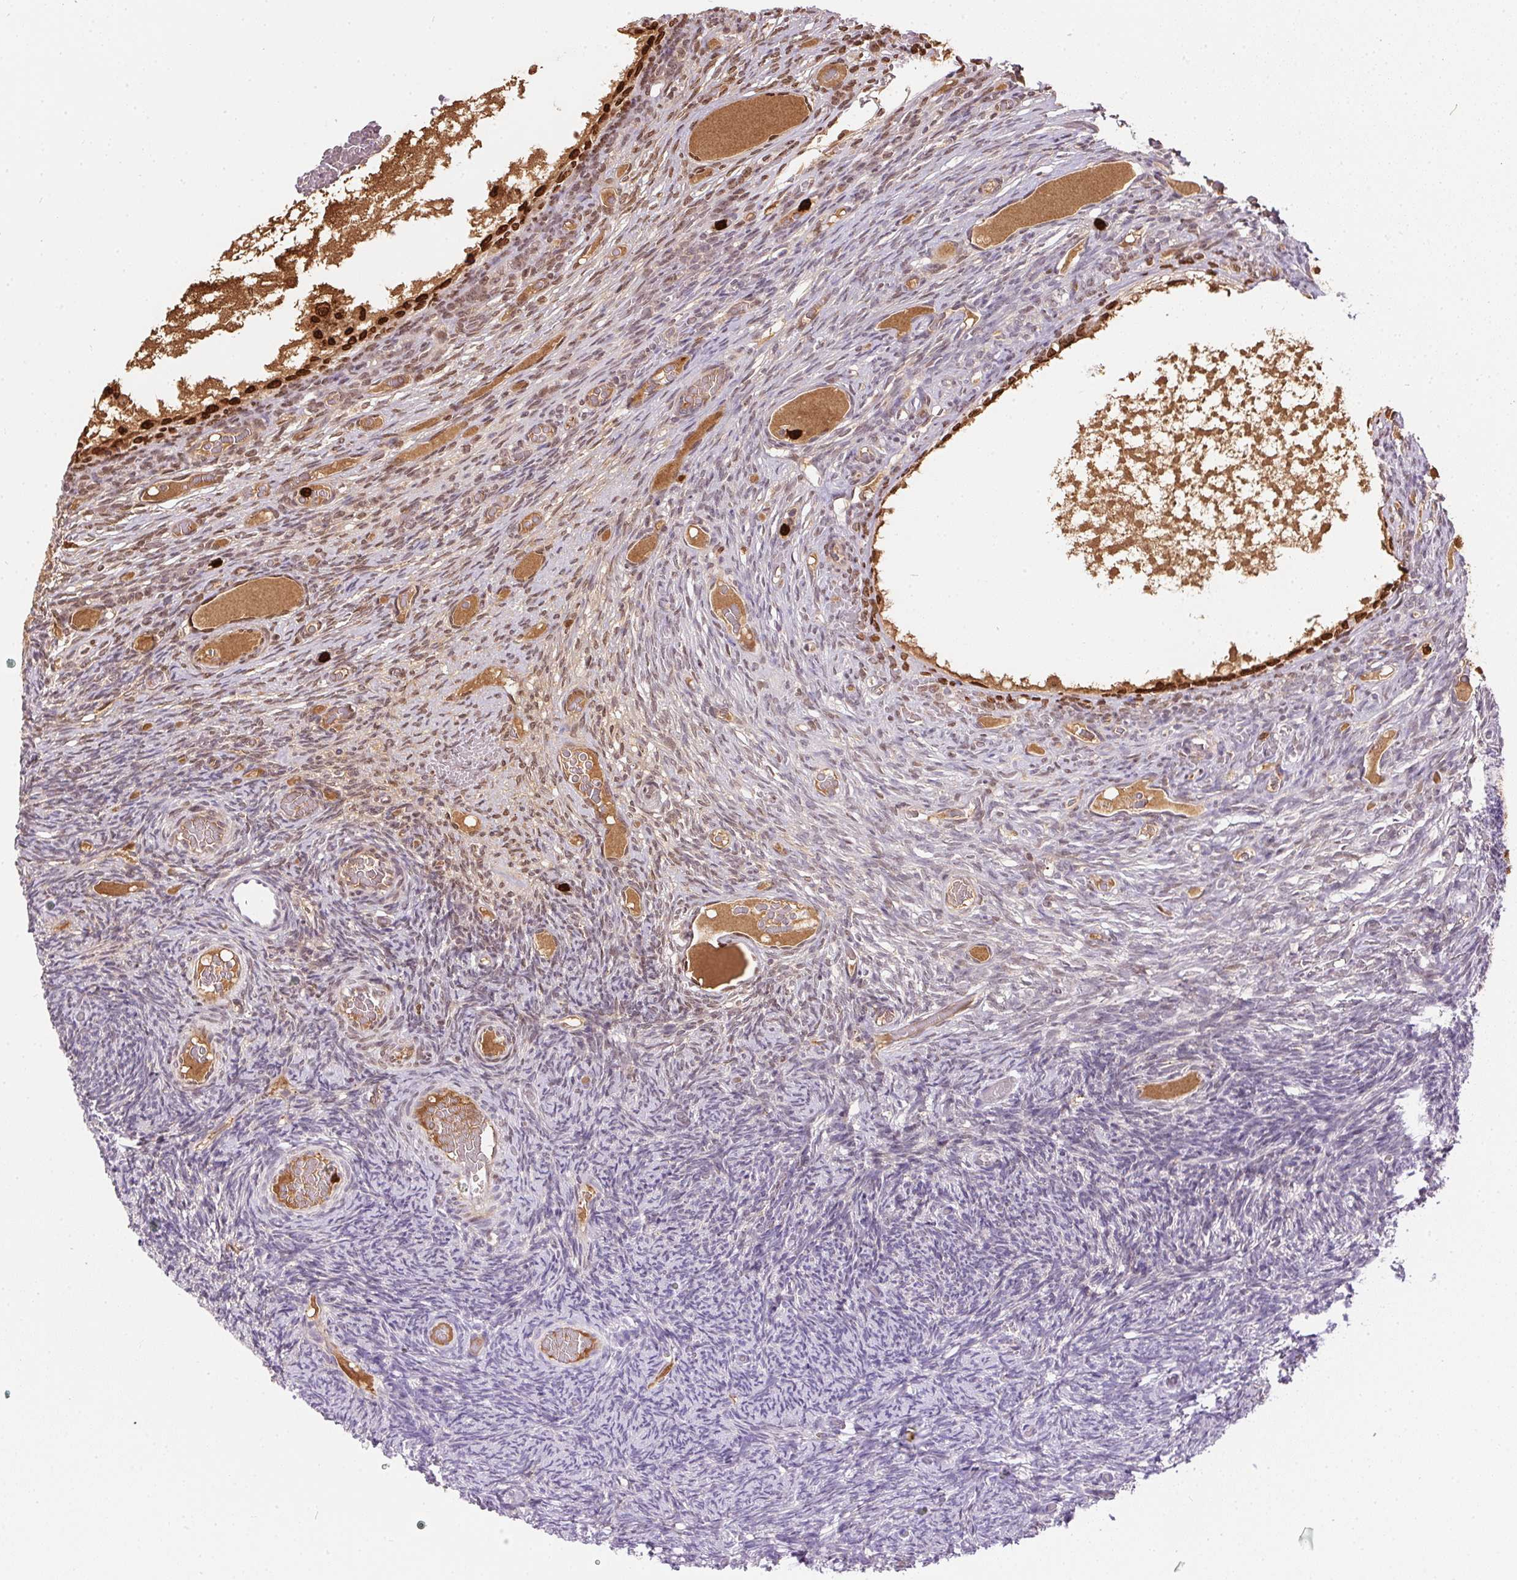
{"staining": {"intensity": "negative", "quantity": "none", "location": "none"}, "tissue": "ovary", "cell_type": "Follicle cells", "image_type": "normal", "snomed": [{"axis": "morphology", "description": "Normal tissue, NOS"}, {"axis": "topography", "description": "Ovary"}], "caption": "The immunohistochemistry (IHC) histopathology image has no significant positivity in follicle cells of ovary. (Brightfield microscopy of DAB (3,3'-diaminobenzidine) IHC at high magnification).", "gene": "ORM1", "patient": {"sex": "female", "age": 34}}